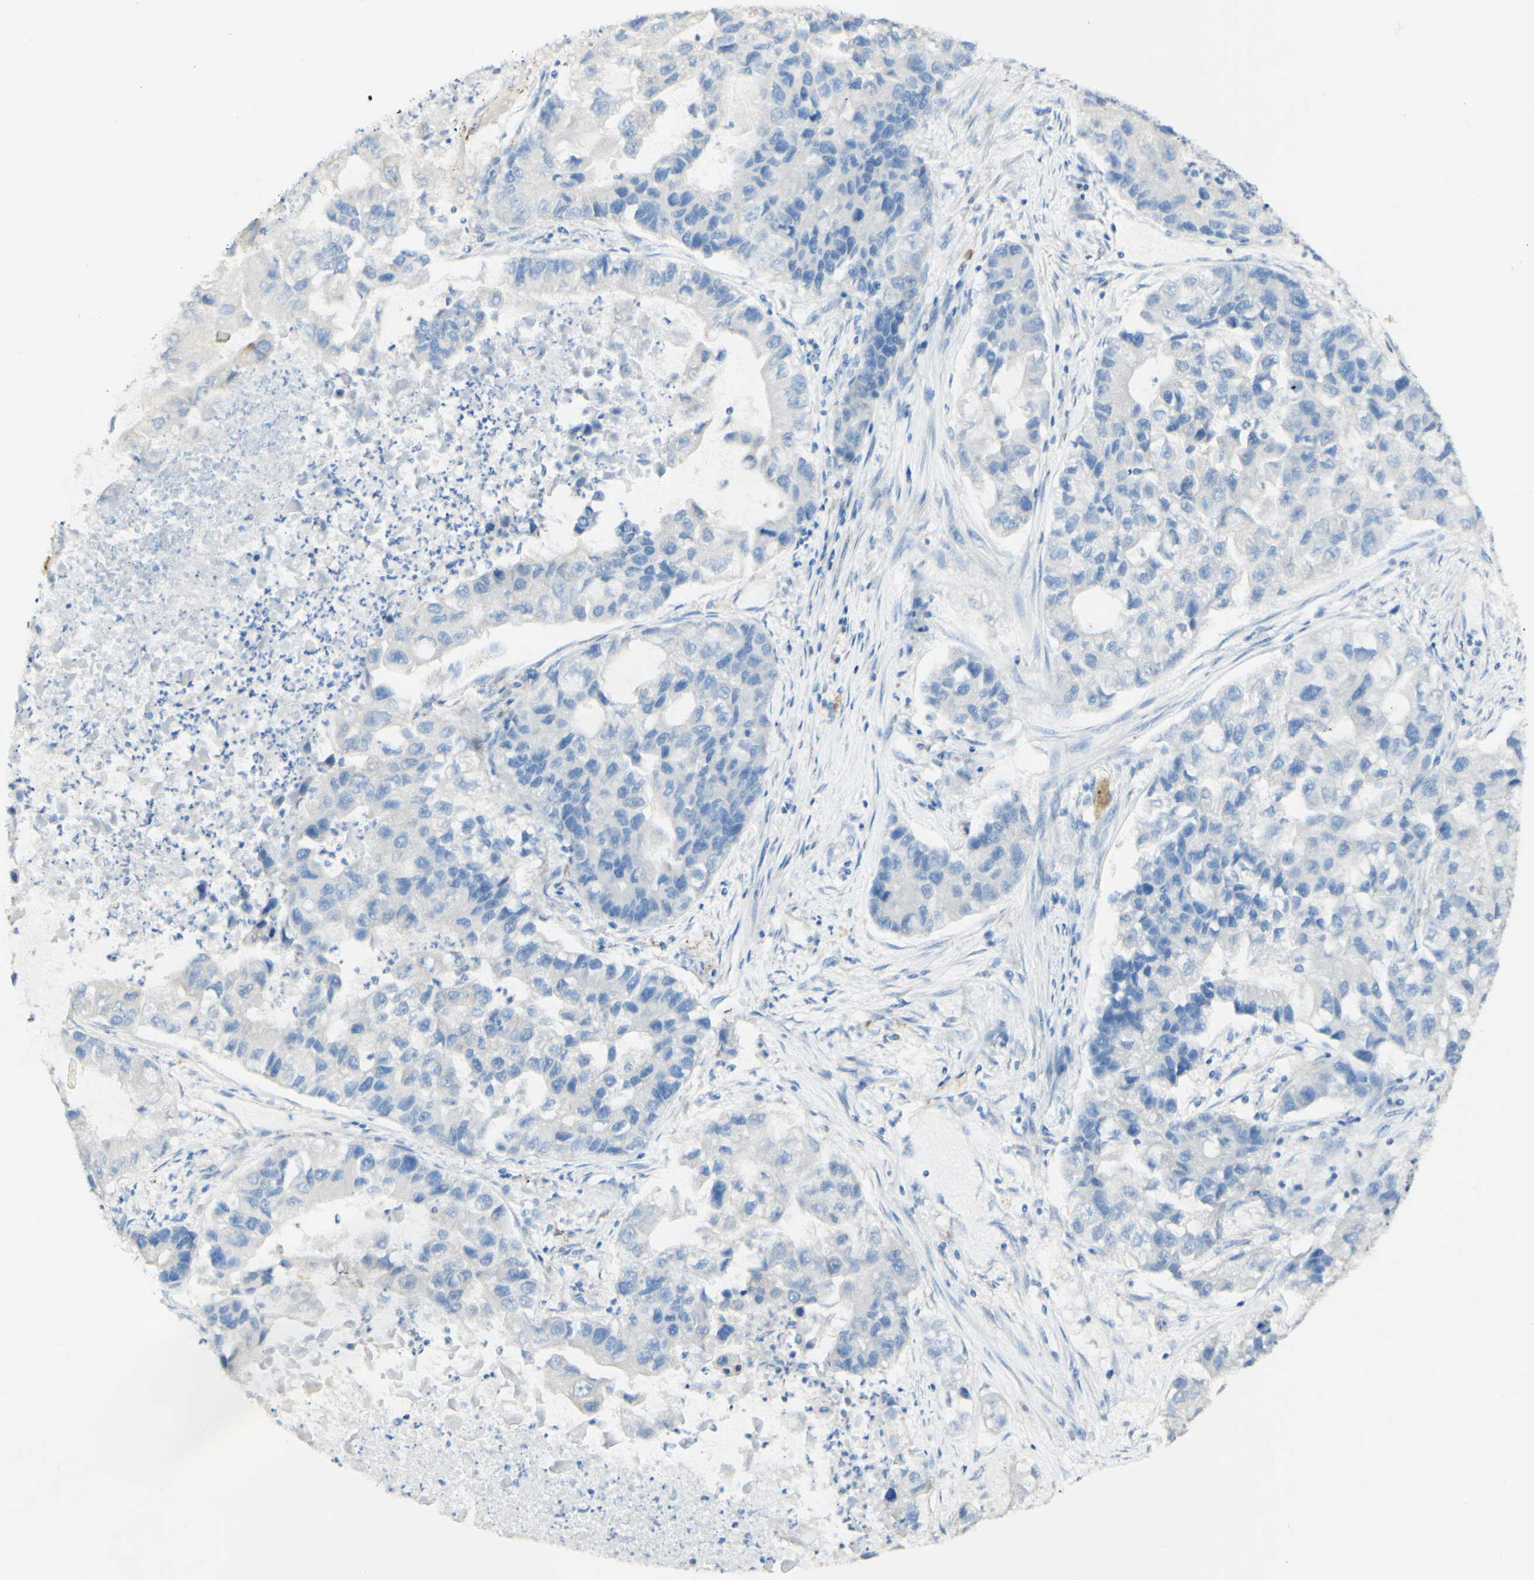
{"staining": {"intensity": "negative", "quantity": "none", "location": "none"}, "tissue": "lung cancer", "cell_type": "Tumor cells", "image_type": "cancer", "snomed": [{"axis": "morphology", "description": "Adenocarcinoma, NOS"}, {"axis": "topography", "description": "Lung"}], "caption": "Micrograph shows no significant protein positivity in tumor cells of adenocarcinoma (lung).", "gene": "FGF4", "patient": {"sex": "female", "age": 51}}